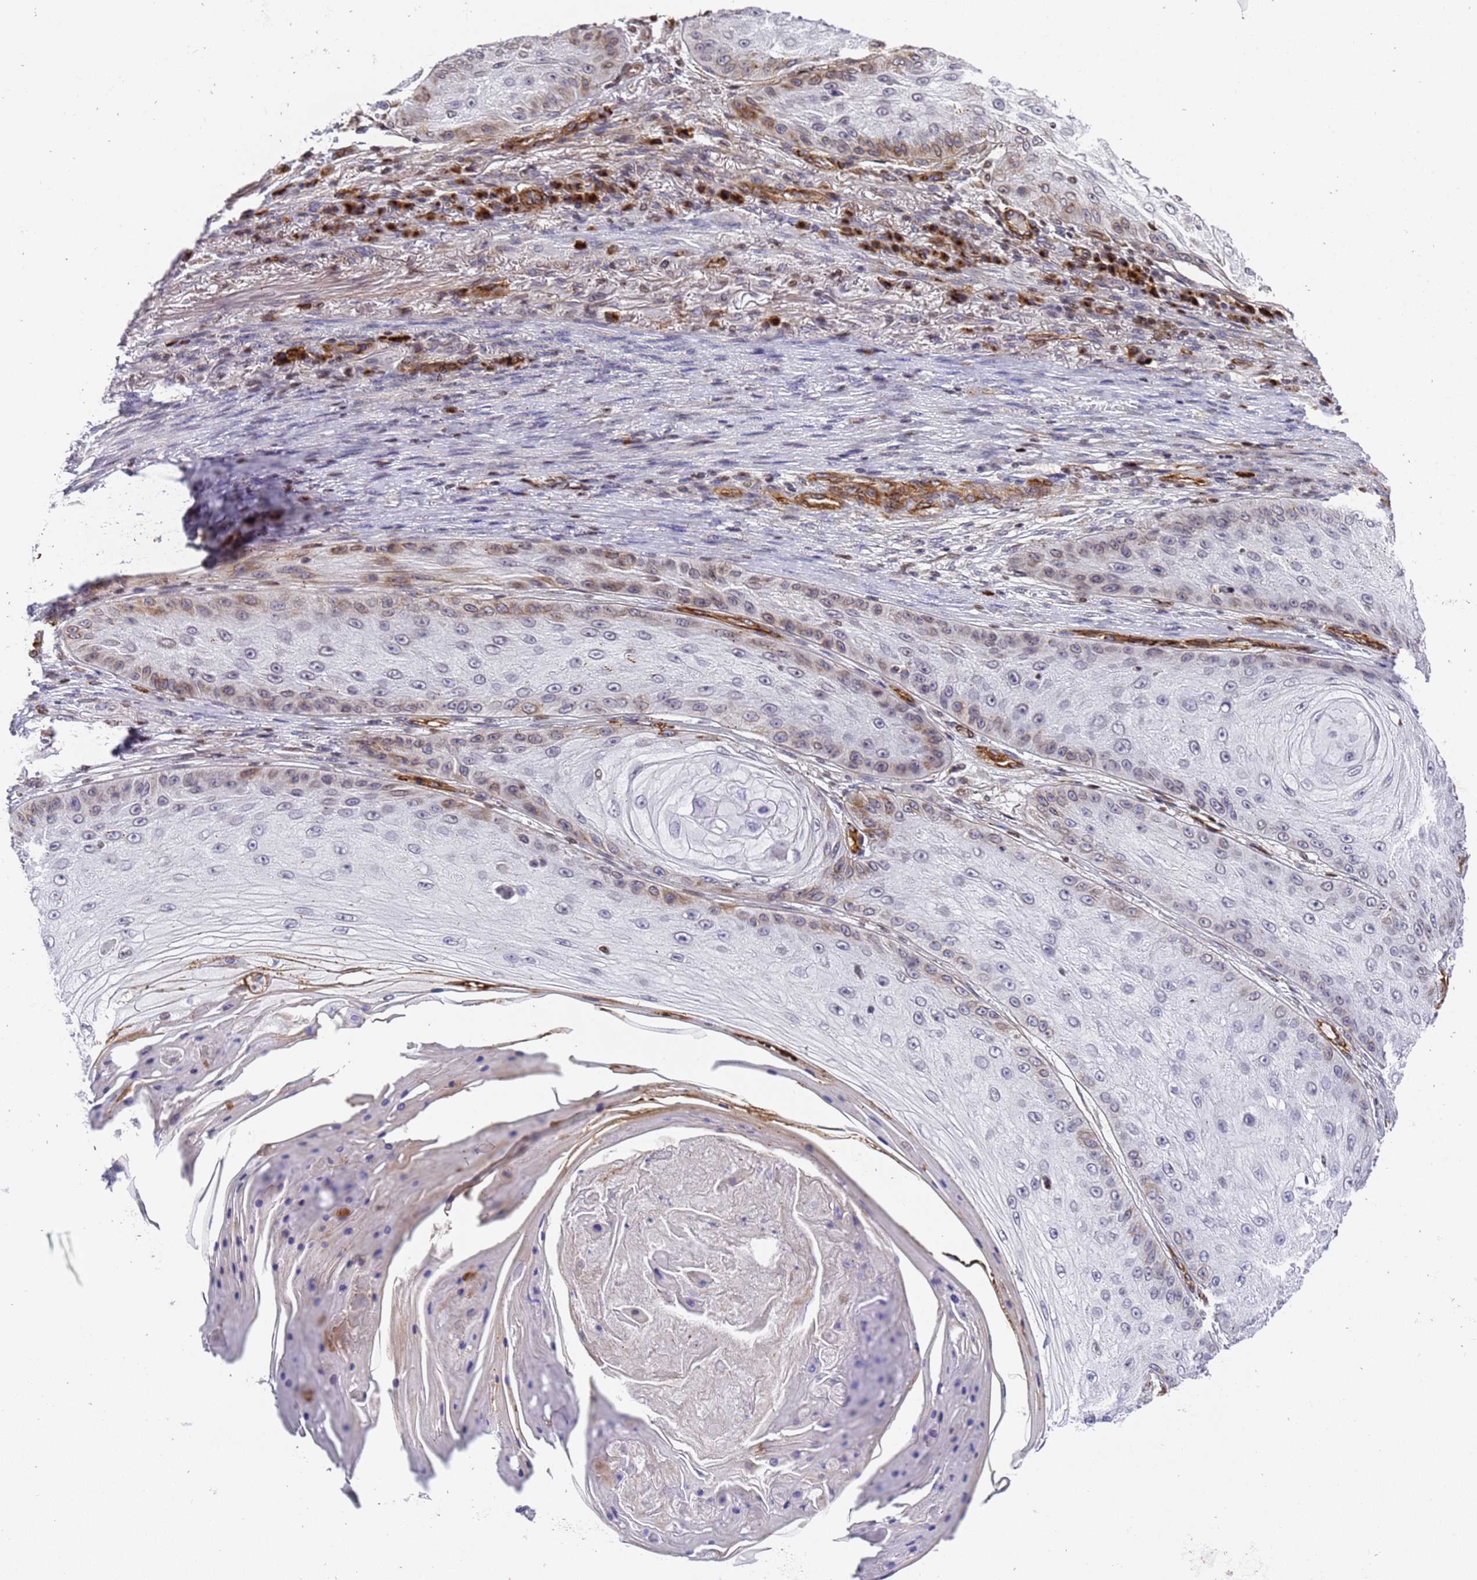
{"staining": {"intensity": "weak", "quantity": "<25%", "location": "cytoplasmic/membranous"}, "tissue": "skin cancer", "cell_type": "Tumor cells", "image_type": "cancer", "snomed": [{"axis": "morphology", "description": "Squamous cell carcinoma, NOS"}, {"axis": "topography", "description": "Skin"}], "caption": "An image of human skin cancer (squamous cell carcinoma) is negative for staining in tumor cells.", "gene": "IGFBP7", "patient": {"sex": "male", "age": 70}}